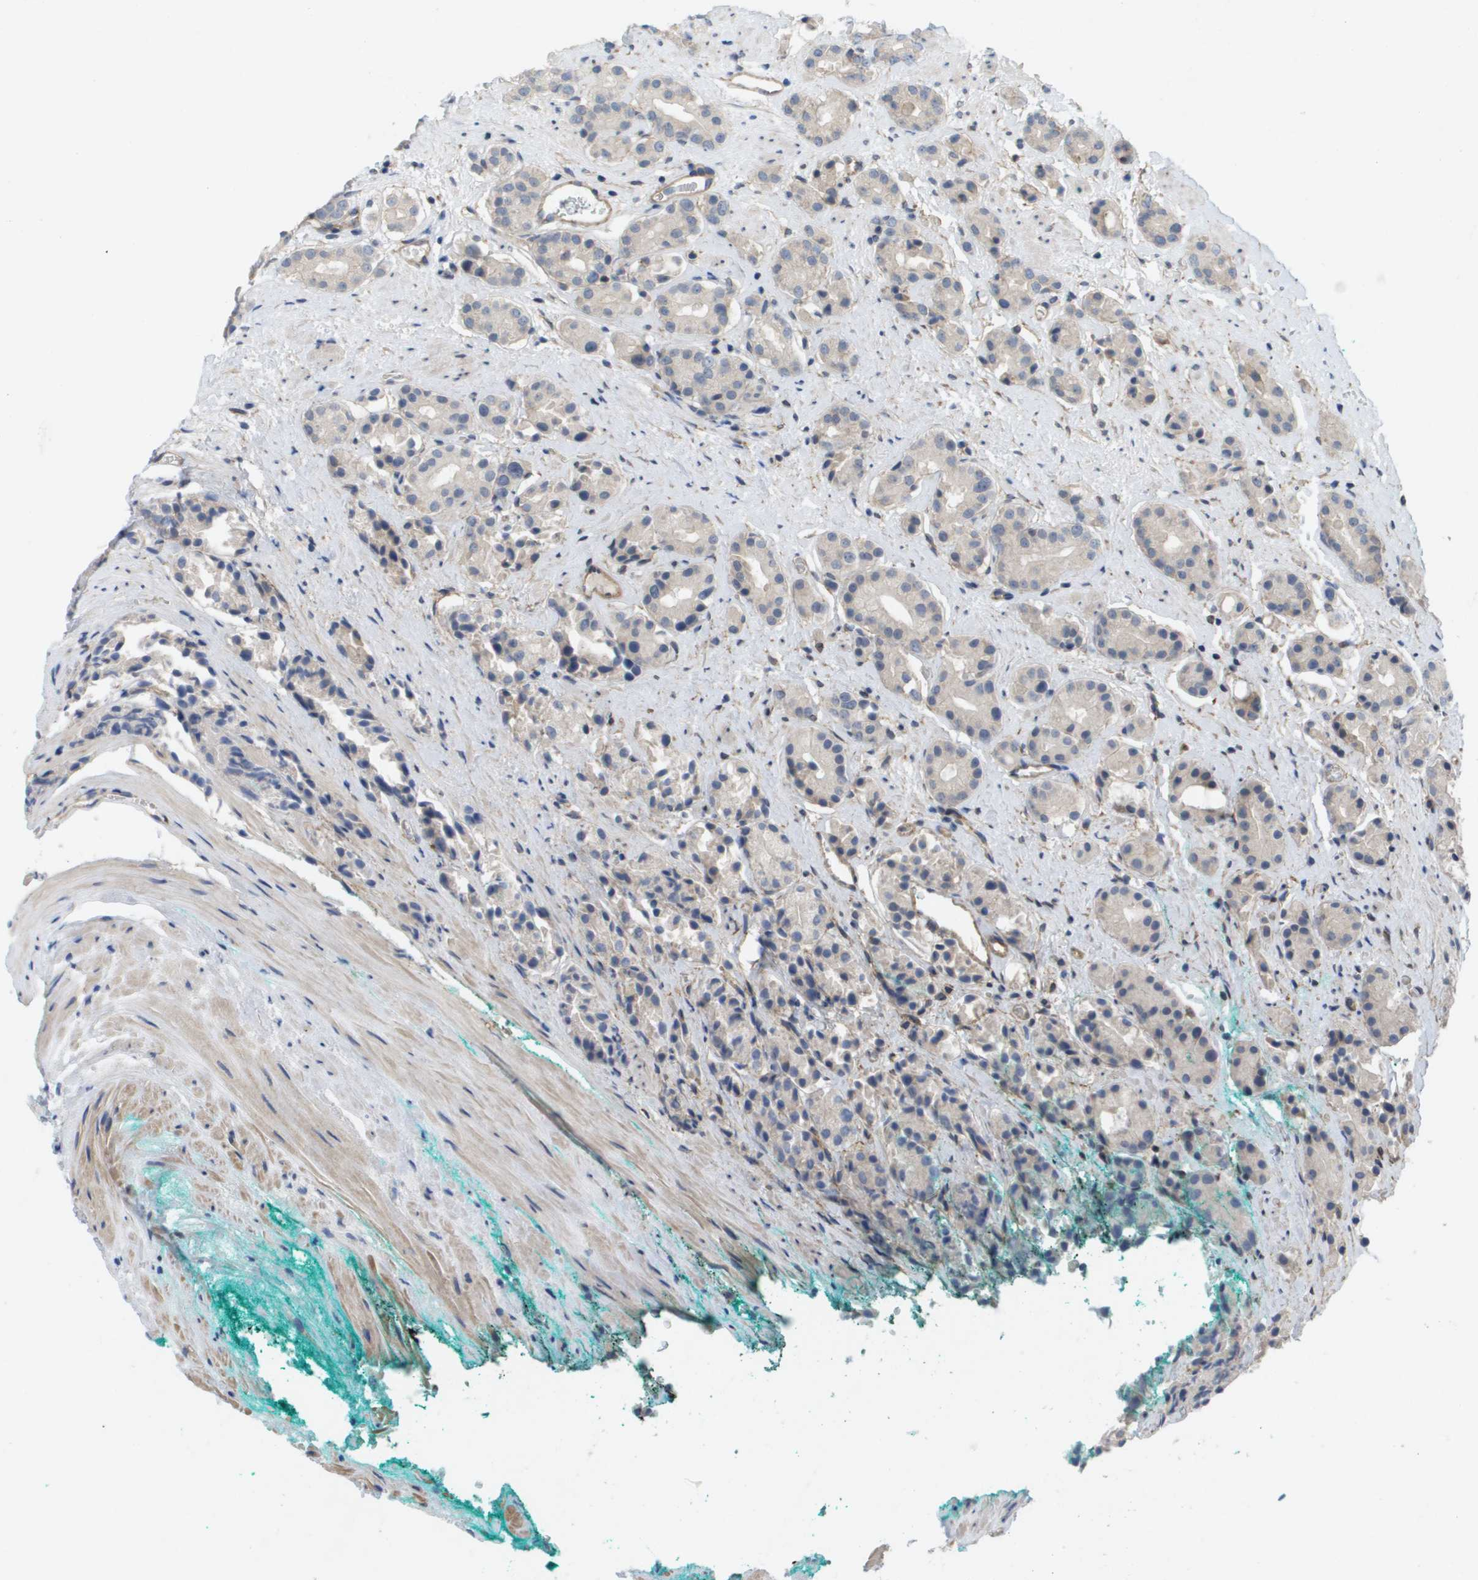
{"staining": {"intensity": "negative", "quantity": "none", "location": "none"}, "tissue": "prostate cancer", "cell_type": "Tumor cells", "image_type": "cancer", "snomed": [{"axis": "morphology", "description": "Adenocarcinoma, High grade"}, {"axis": "topography", "description": "Prostate"}], "caption": "DAB immunohistochemical staining of human prostate cancer (adenocarcinoma (high-grade)) shows no significant staining in tumor cells.", "gene": "MTARC2", "patient": {"sex": "male", "age": 71}}